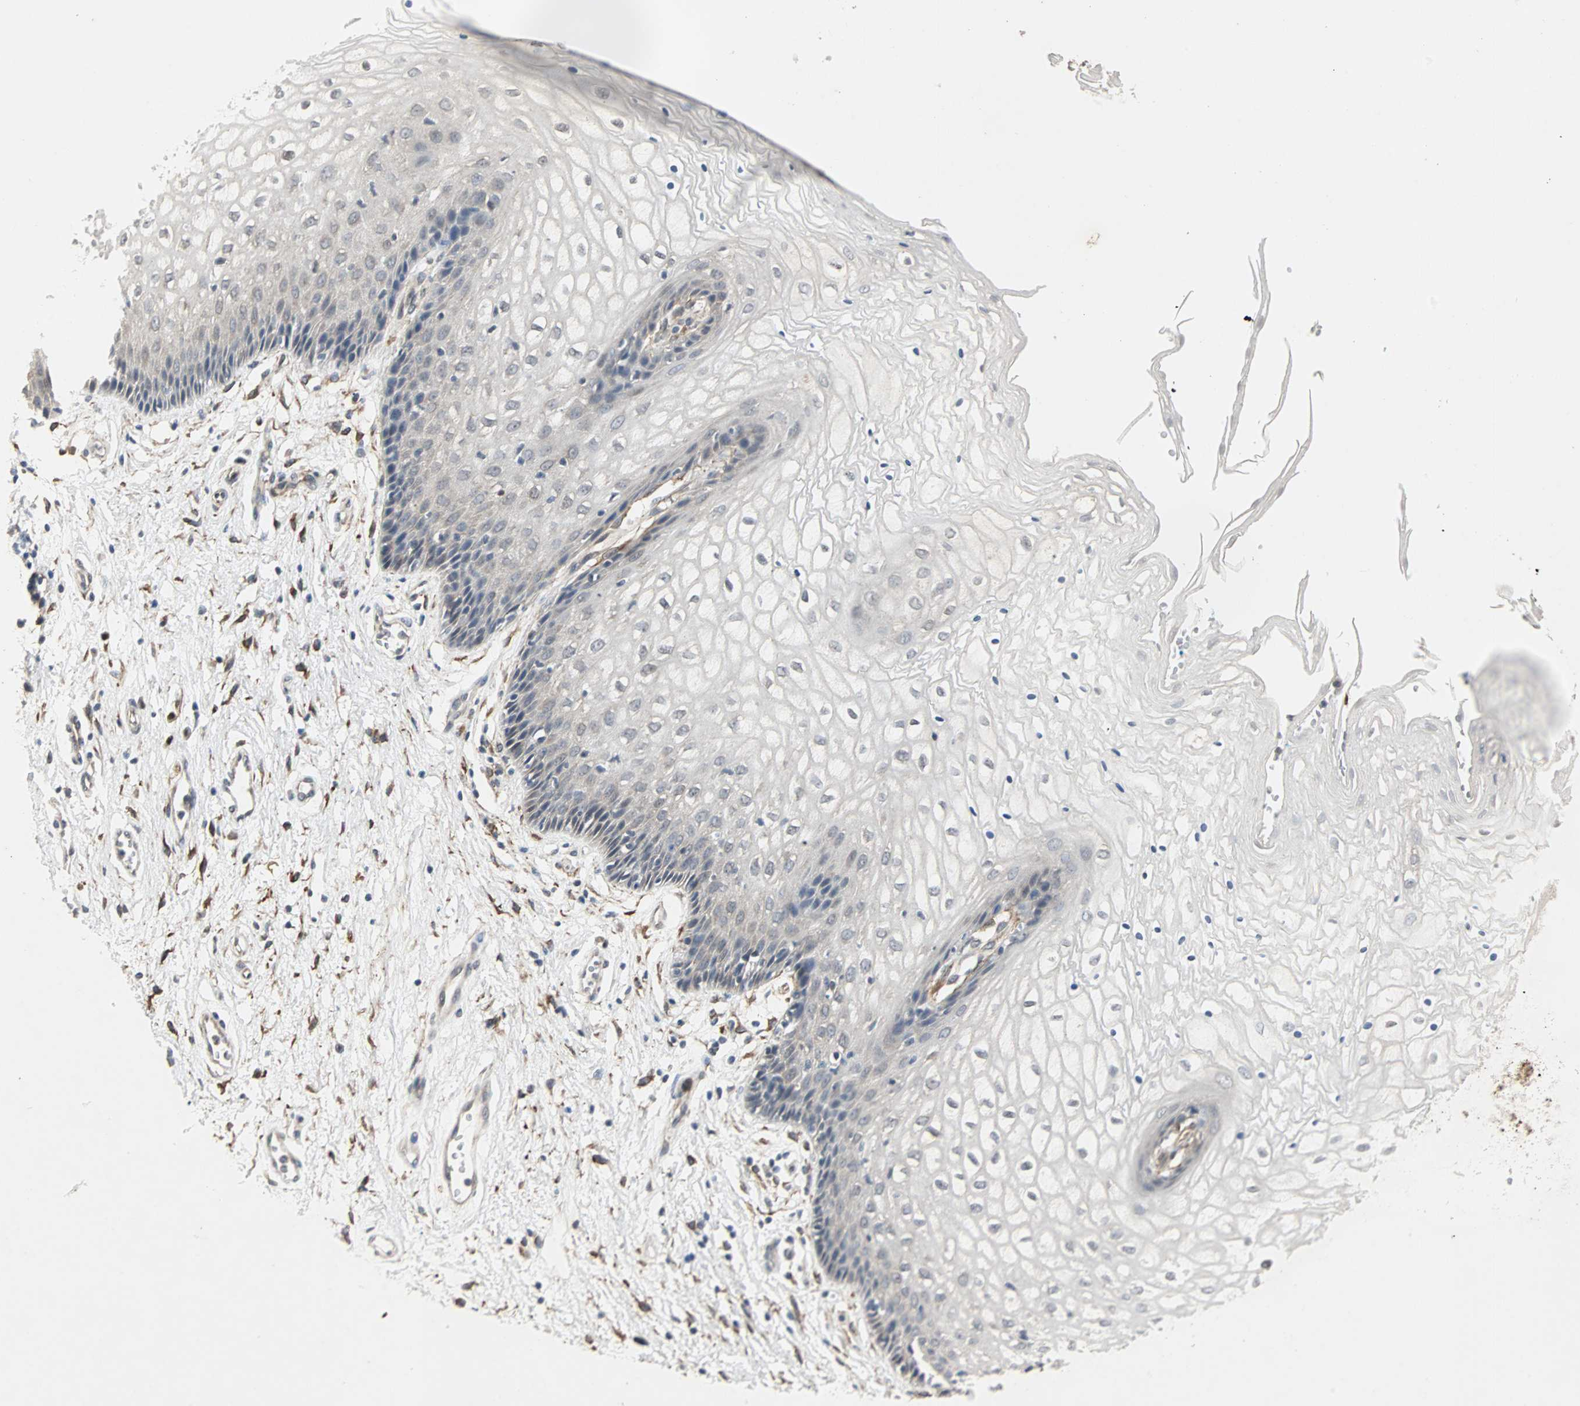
{"staining": {"intensity": "negative", "quantity": "none", "location": "none"}, "tissue": "vagina", "cell_type": "Squamous epithelial cells", "image_type": "normal", "snomed": [{"axis": "morphology", "description": "Normal tissue, NOS"}, {"axis": "topography", "description": "Vagina"}], "caption": "Vagina stained for a protein using immunohistochemistry shows no expression squamous epithelial cells.", "gene": "TRPV4", "patient": {"sex": "female", "age": 34}}